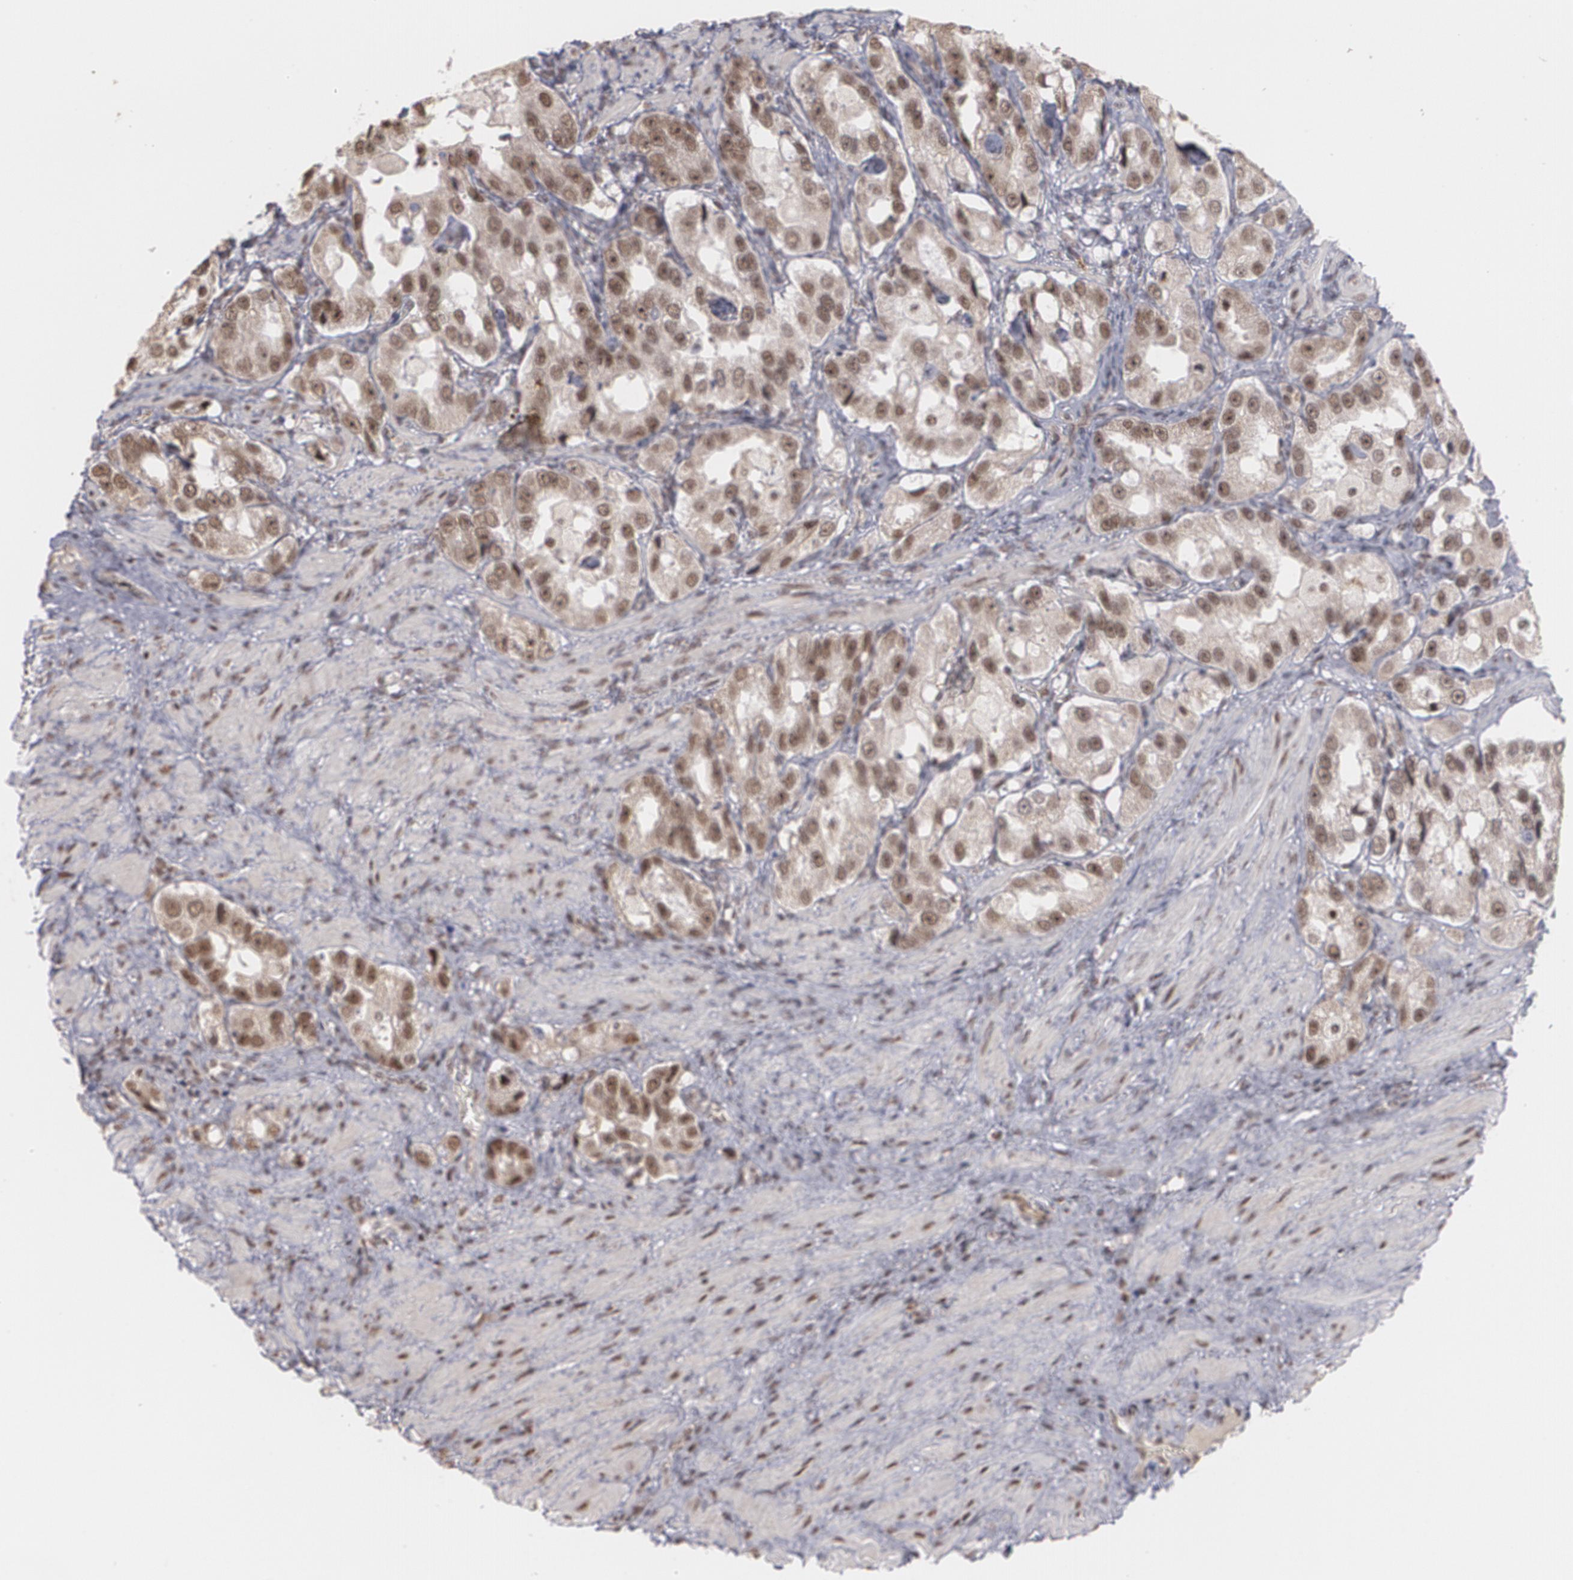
{"staining": {"intensity": "moderate", "quantity": ">75%", "location": "cytoplasmic/membranous,nuclear"}, "tissue": "prostate cancer", "cell_type": "Tumor cells", "image_type": "cancer", "snomed": [{"axis": "morphology", "description": "Adenocarcinoma, High grade"}, {"axis": "topography", "description": "Prostate"}], "caption": "Immunohistochemical staining of prostate adenocarcinoma (high-grade) shows medium levels of moderate cytoplasmic/membranous and nuclear protein positivity in about >75% of tumor cells. The staining was performed using DAB (3,3'-diaminobenzidine), with brown indicating positive protein expression. Nuclei are stained blue with hematoxylin.", "gene": "ZNF75A", "patient": {"sex": "male", "age": 63}}